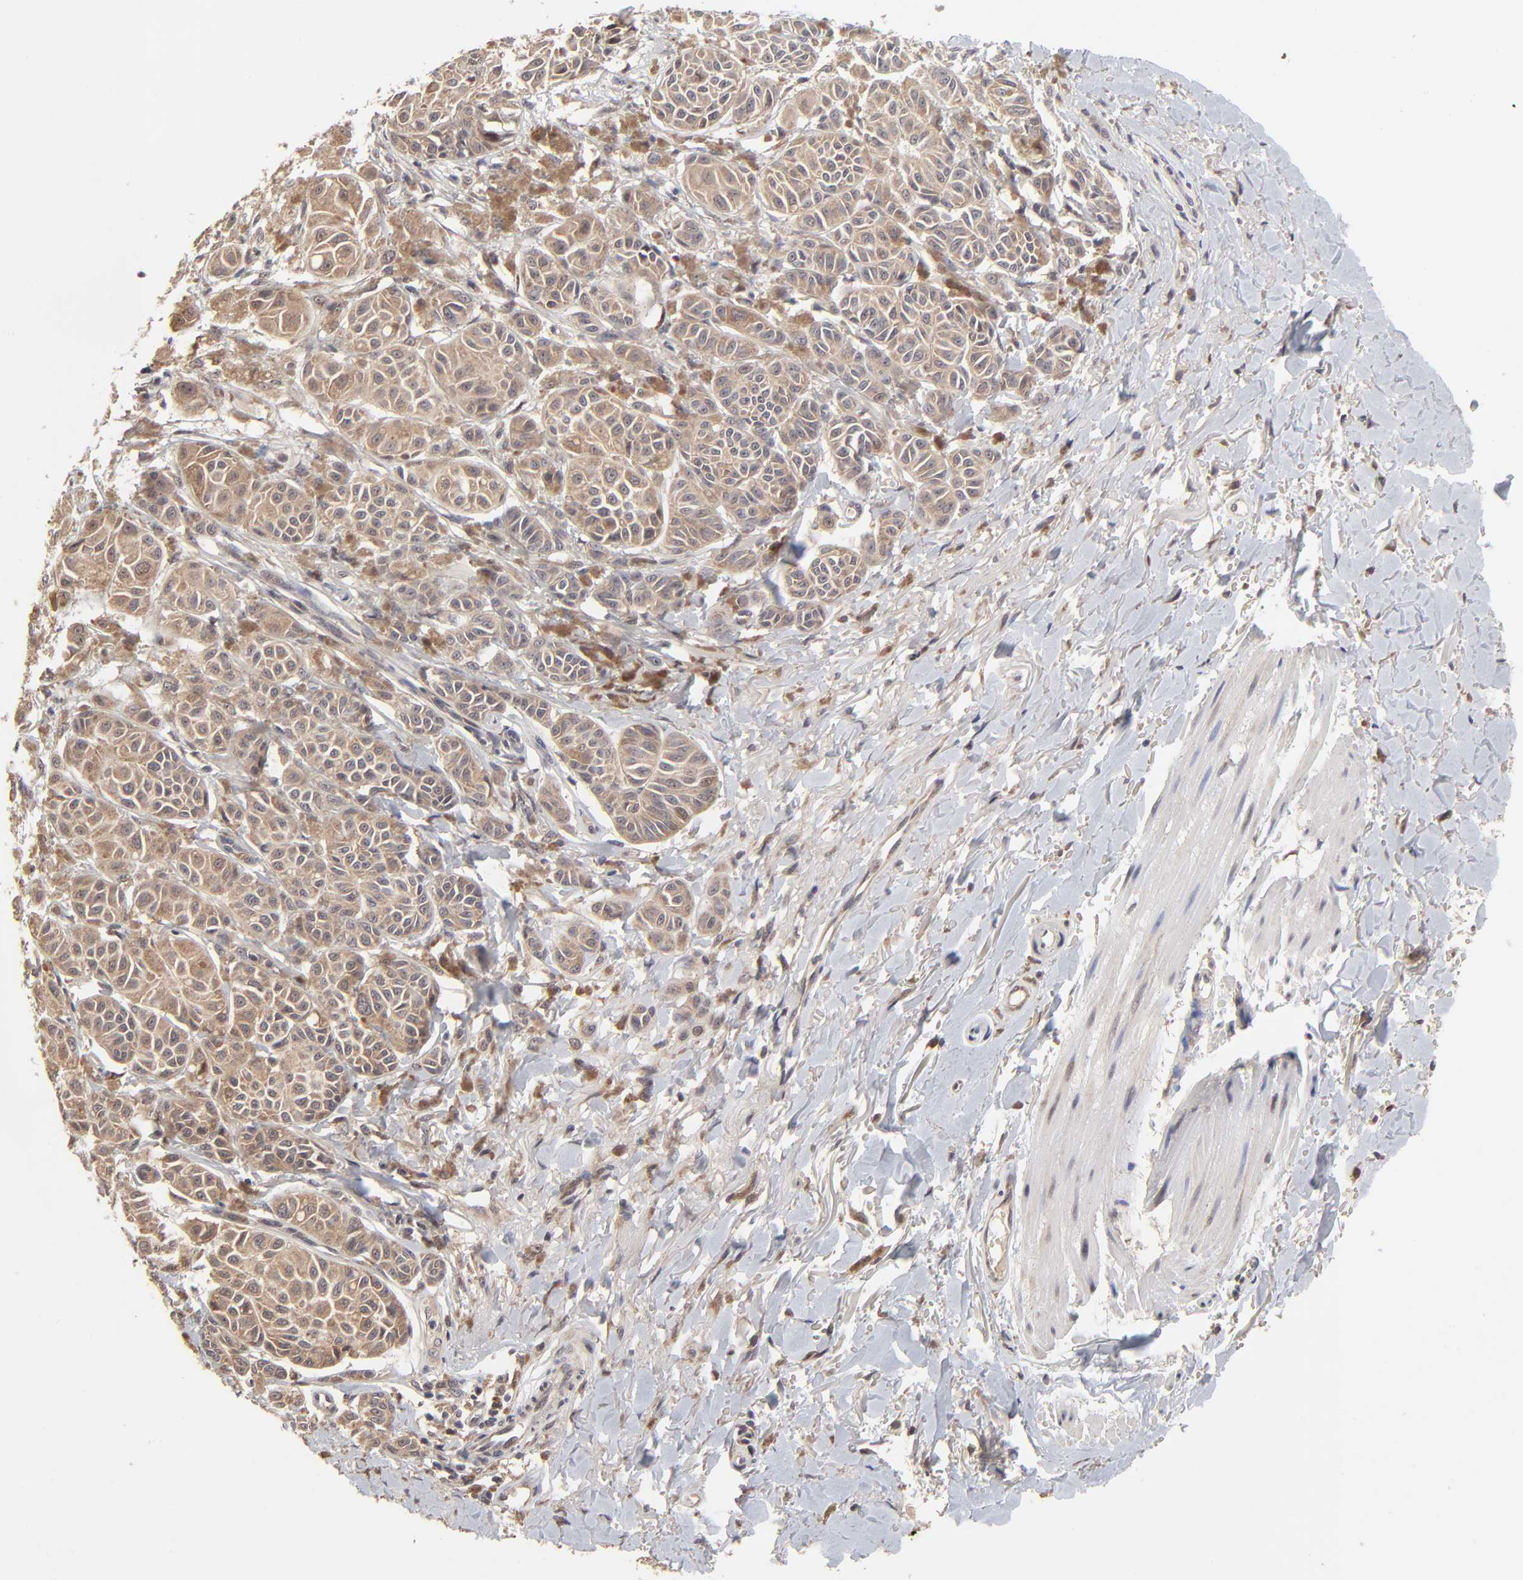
{"staining": {"intensity": "moderate", "quantity": ">75%", "location": "cytoplasmic/membranous"}, "tissue": "melanoma", "cell_type": "Tumor cells", "image_type": "cancer", "snomed": [{"axis": "morphology", "description": "Malignant melanoma, NOS"}, {"axis": "topography", "description": "Skin"}], "caption": "An immunohistochemistry (IHC) image of tumor tissue is shown. Protein staining in brown labels moderate cytoplasmic/membranous positivity in malignant melanoma within tumor cells. (brown staining indicates protein expression, while blue staining denotes nuclei).", "gene": "FRMD8", "patient": {"sex": "male", "age": 76}}